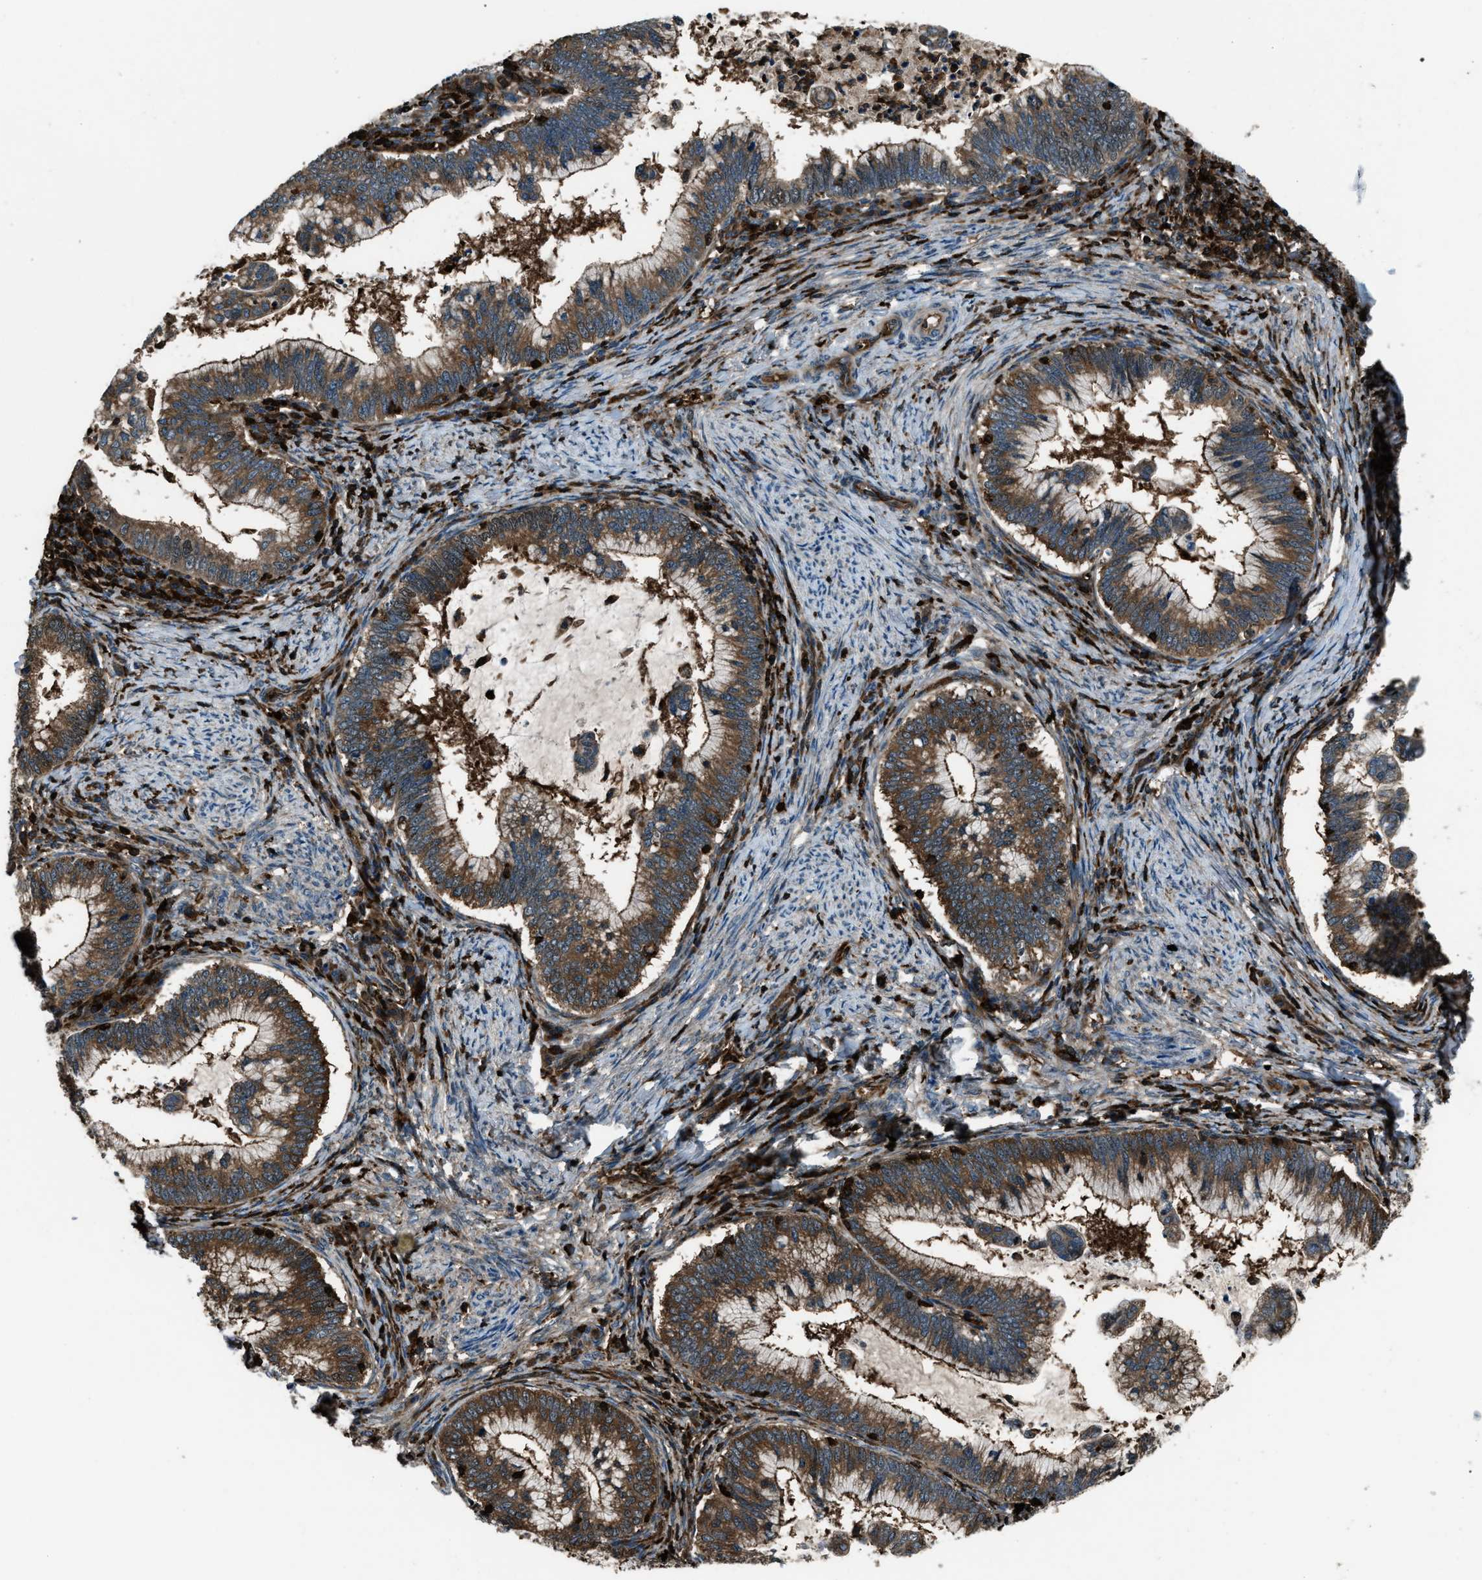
{"staining": {"intensity": "moderate", "quantity": ">75%", "location": "cytoplasmic/membranous"}, "tissue": "cervical cancer", "cell_type": "Tumor cells", "image_type": "cancer", "snomed": [{"axis": "morphology", "description": "Adenocarcinoma, NOS"}, {"axis": "topography", "description": "Cervix"}], "caption": "Immunohistochemistry (IHC) photomicrograph of adenocarcinoma (cervical) stained for a protein (brown), which shows medium levels of moderate cytoplasmic/membranous positivity in approximately >75% of tumor cells.", "gene": "SNX30", "patient": {"sex": "female", "age": 36}}